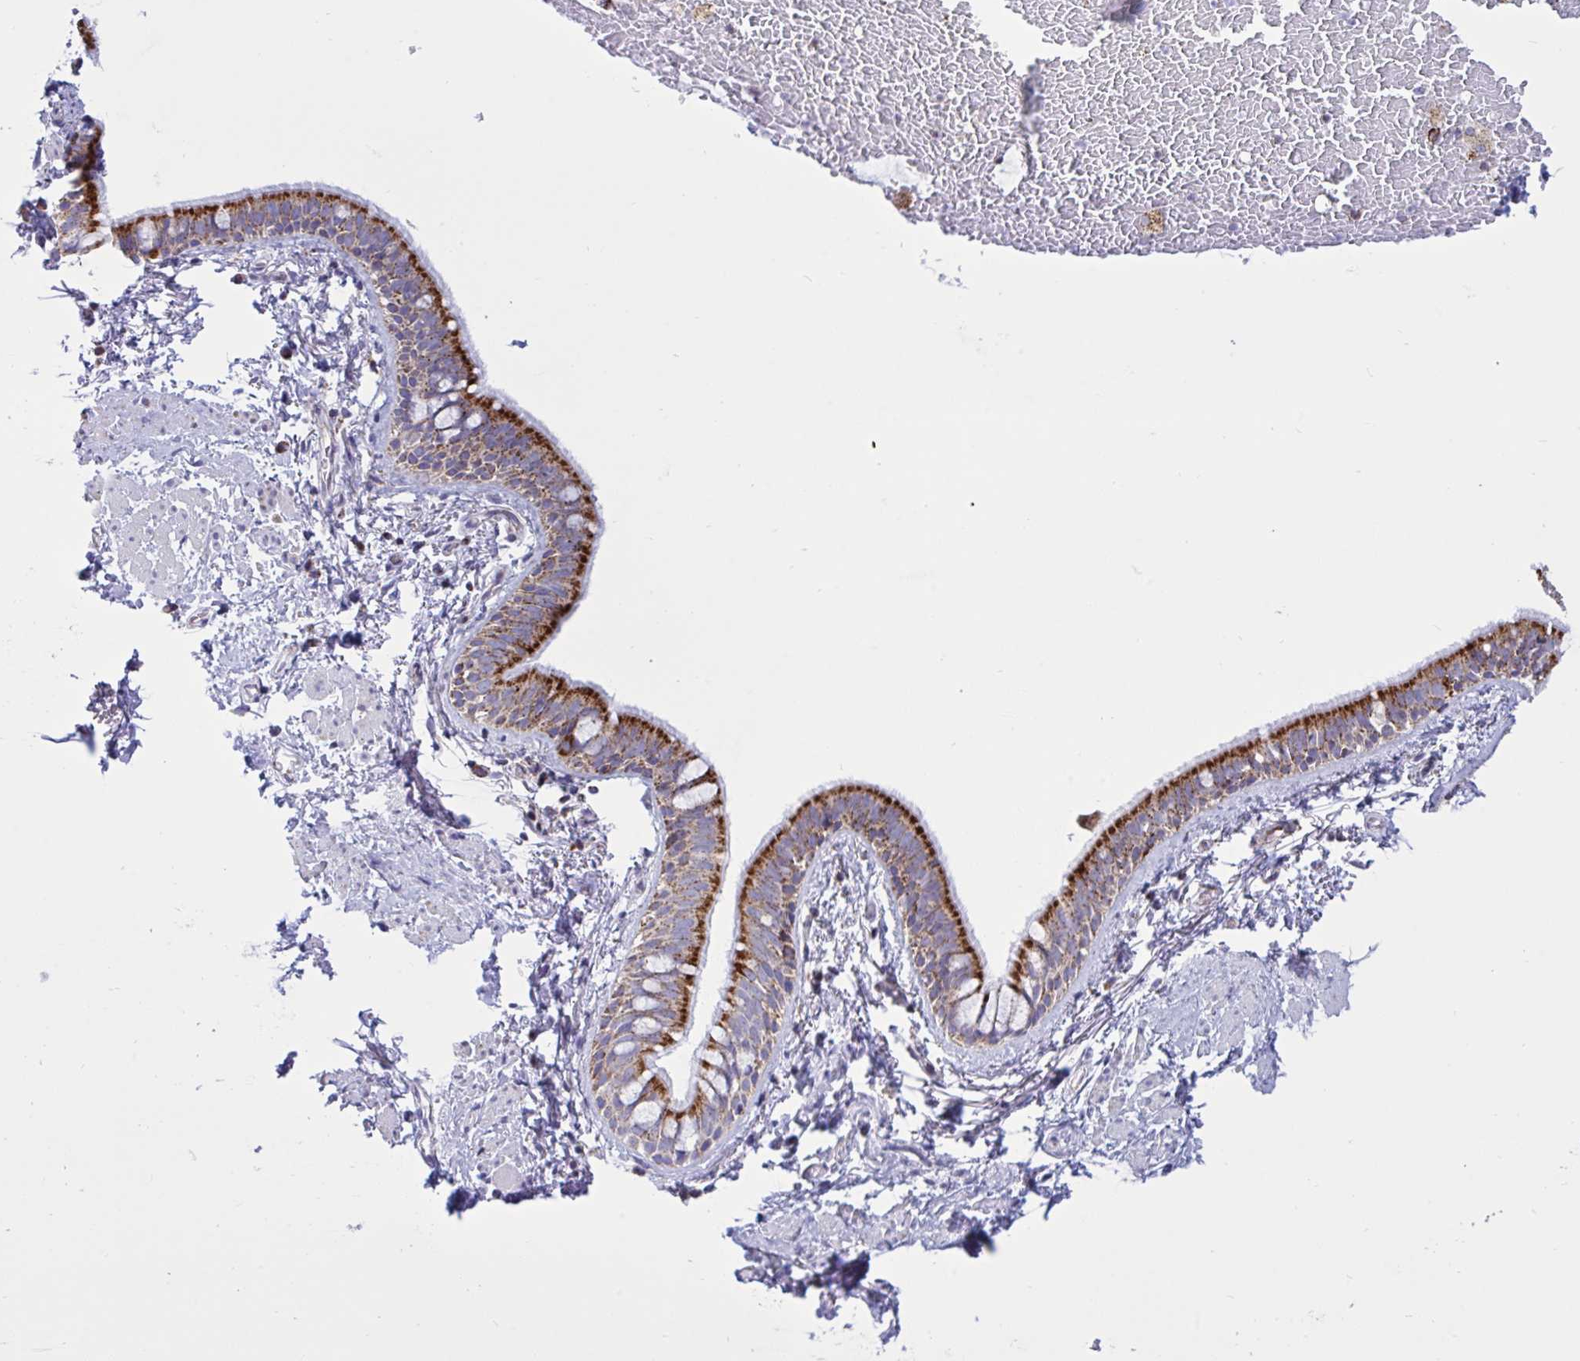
{"staining": {"intensity": "strong", "quantity": "25%-75%", "location": "cytoplasmic/membranous"}, "tissue": "bronchus", "cell_type": "Respiratory epithelial cells", "image_type": "normal", "snomed": [{"axis": "morphology", "description": "Normal tissue, NOS"}, {"axis": "topography", "description": "Lymph node"}, {"axis": "topography", "description": "Cartilage tissue"}, {"axis": "topography", "description": "Bronchus"}], "caption": "DAB (3,3'-diaminobenzidine) immunohistochemical staining of unremarkable human bronchus reveals strong cytoplasmic/membranous protein expression in approximately 25%-75% of respiratory epithelial cells. Immunohistochemistry (ihc) stains the protein of interest in brown and the nuclei are stained blue.", "gene": "HSPE1", "patient": {"sex": "female", "age": 70}}